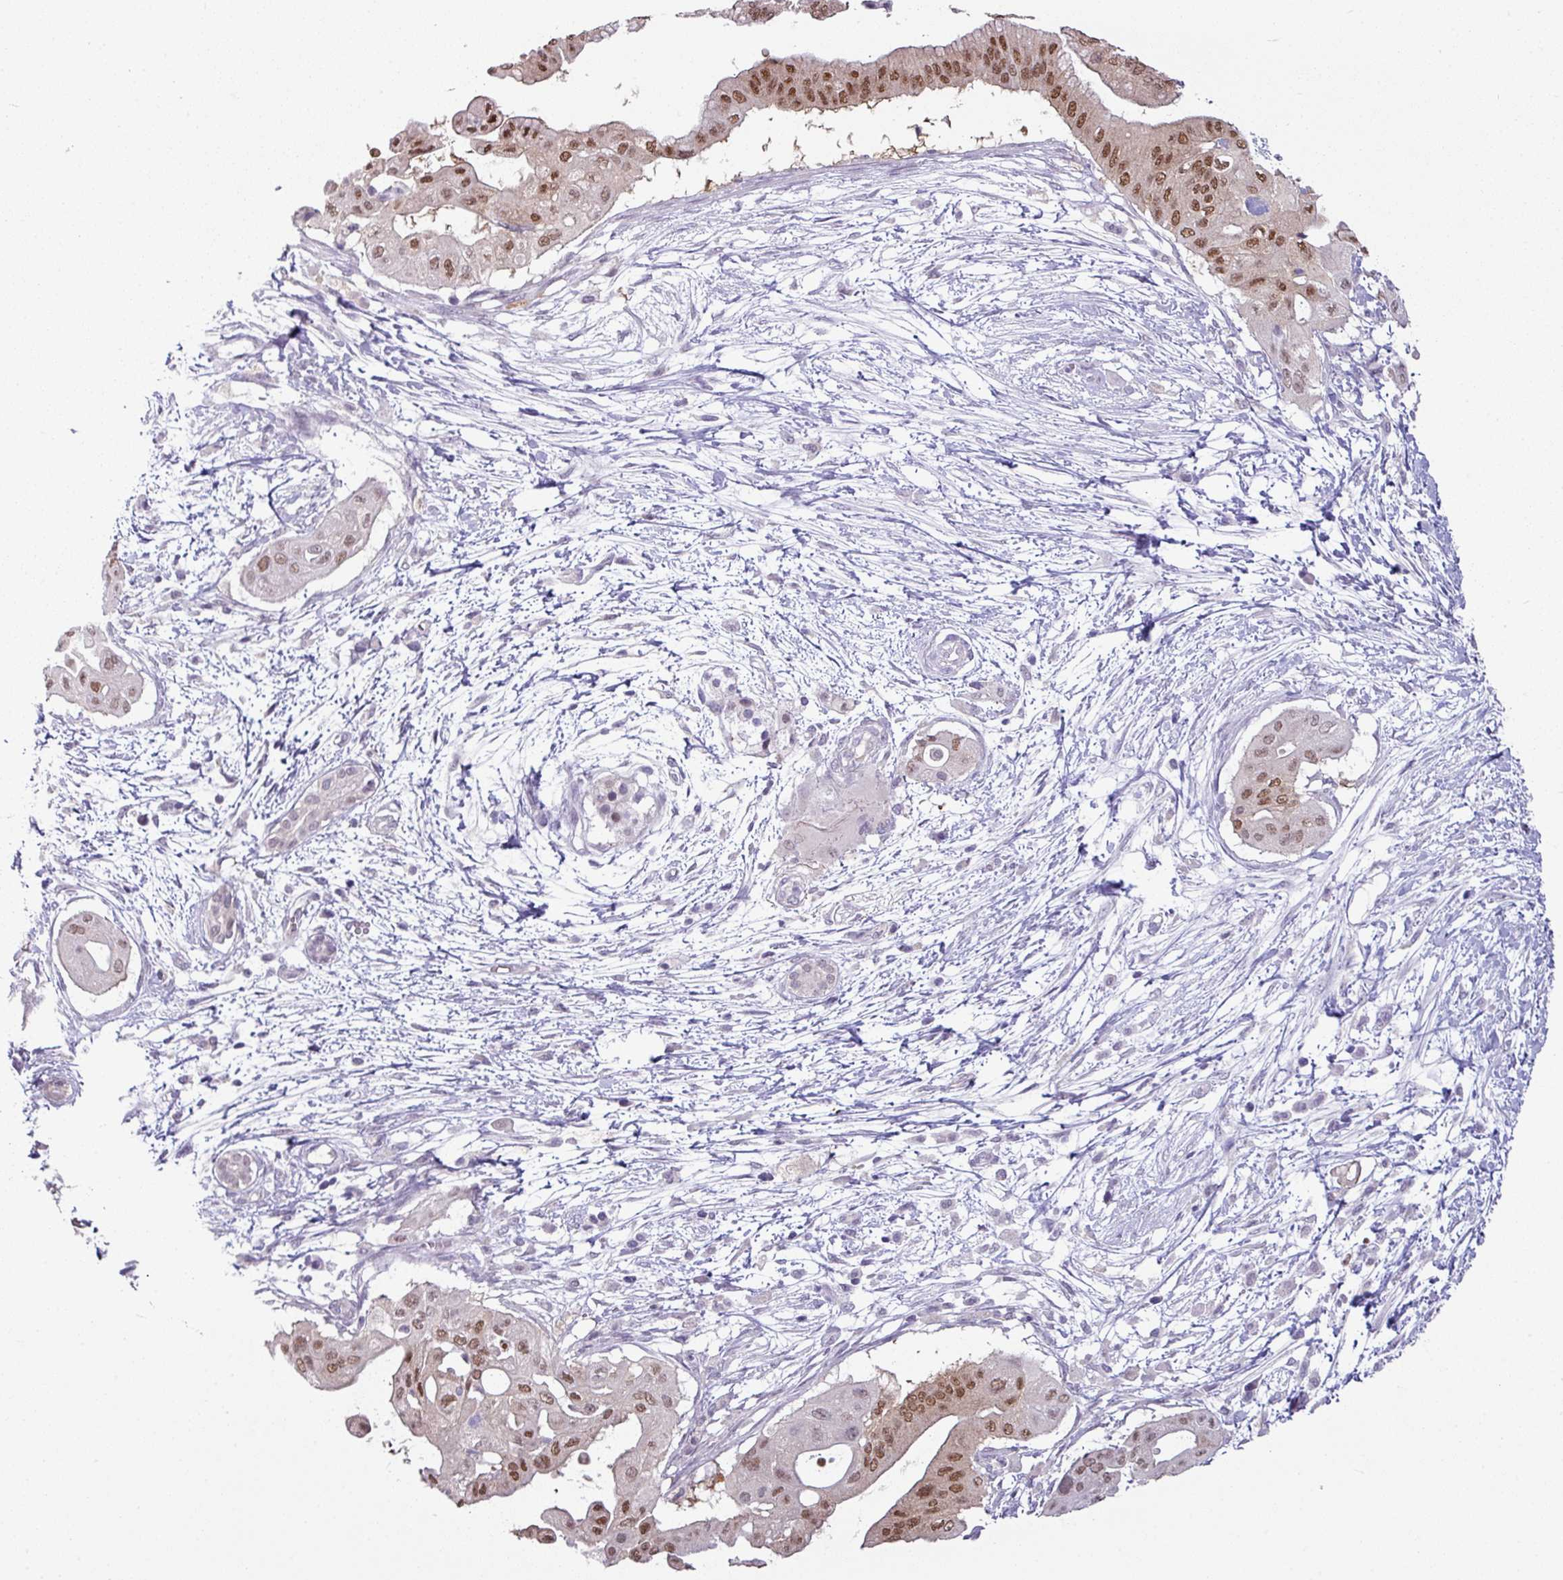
{"staining": {"intensity": "moderate", "quantity": ">75%", "location": "nuclear"}, "tissue": "pancreatic cancer", "cell_type": "Tumor cells", "image_type": "cancer", "snomed": [{"axis": "morphology", "description": "Adenocarcinoma, NOS"}, {"axis": "topography", "description": "Pancreas"}], "caption": "Protein expression analysis of human pancreatic cancer (adenocarcinoma) reveals moderate nuclear expression in approximately >75% of tumor cells. The protein is shown in brown color, while the nuclei are stained blue.", "gene": "TTLL12", "patient": {"sex": "male", "age": 68}}